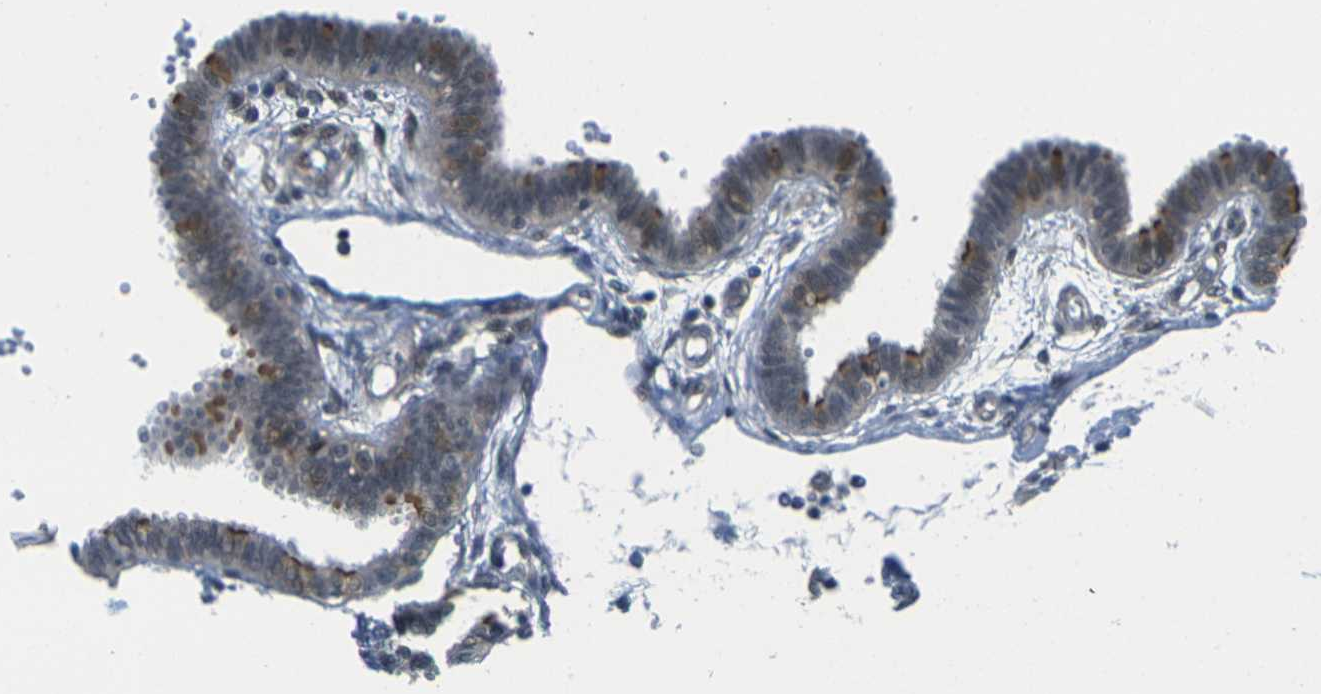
{"staining": {"intensity": "strong", "quantity": ">75%", "location": "cytoplasmic/membranous"}, "tissue": "fallopian tube", "cell_type": "Glandular cells", "image_type": "normal", "snomed": [{"axis": "morphology", "description": "Normal tissue, NOS"}, {"axis": "topography", "description": "Fallopian tube"}], "caption": "This is an image of immunohistochemistry staining of unremarkable fallopian tube, which shows strong positivity in the cytoplasmic/membranous of glandular cells.", "gene": "KCTD10", "patient": {"sex": "female", "age": 32}}